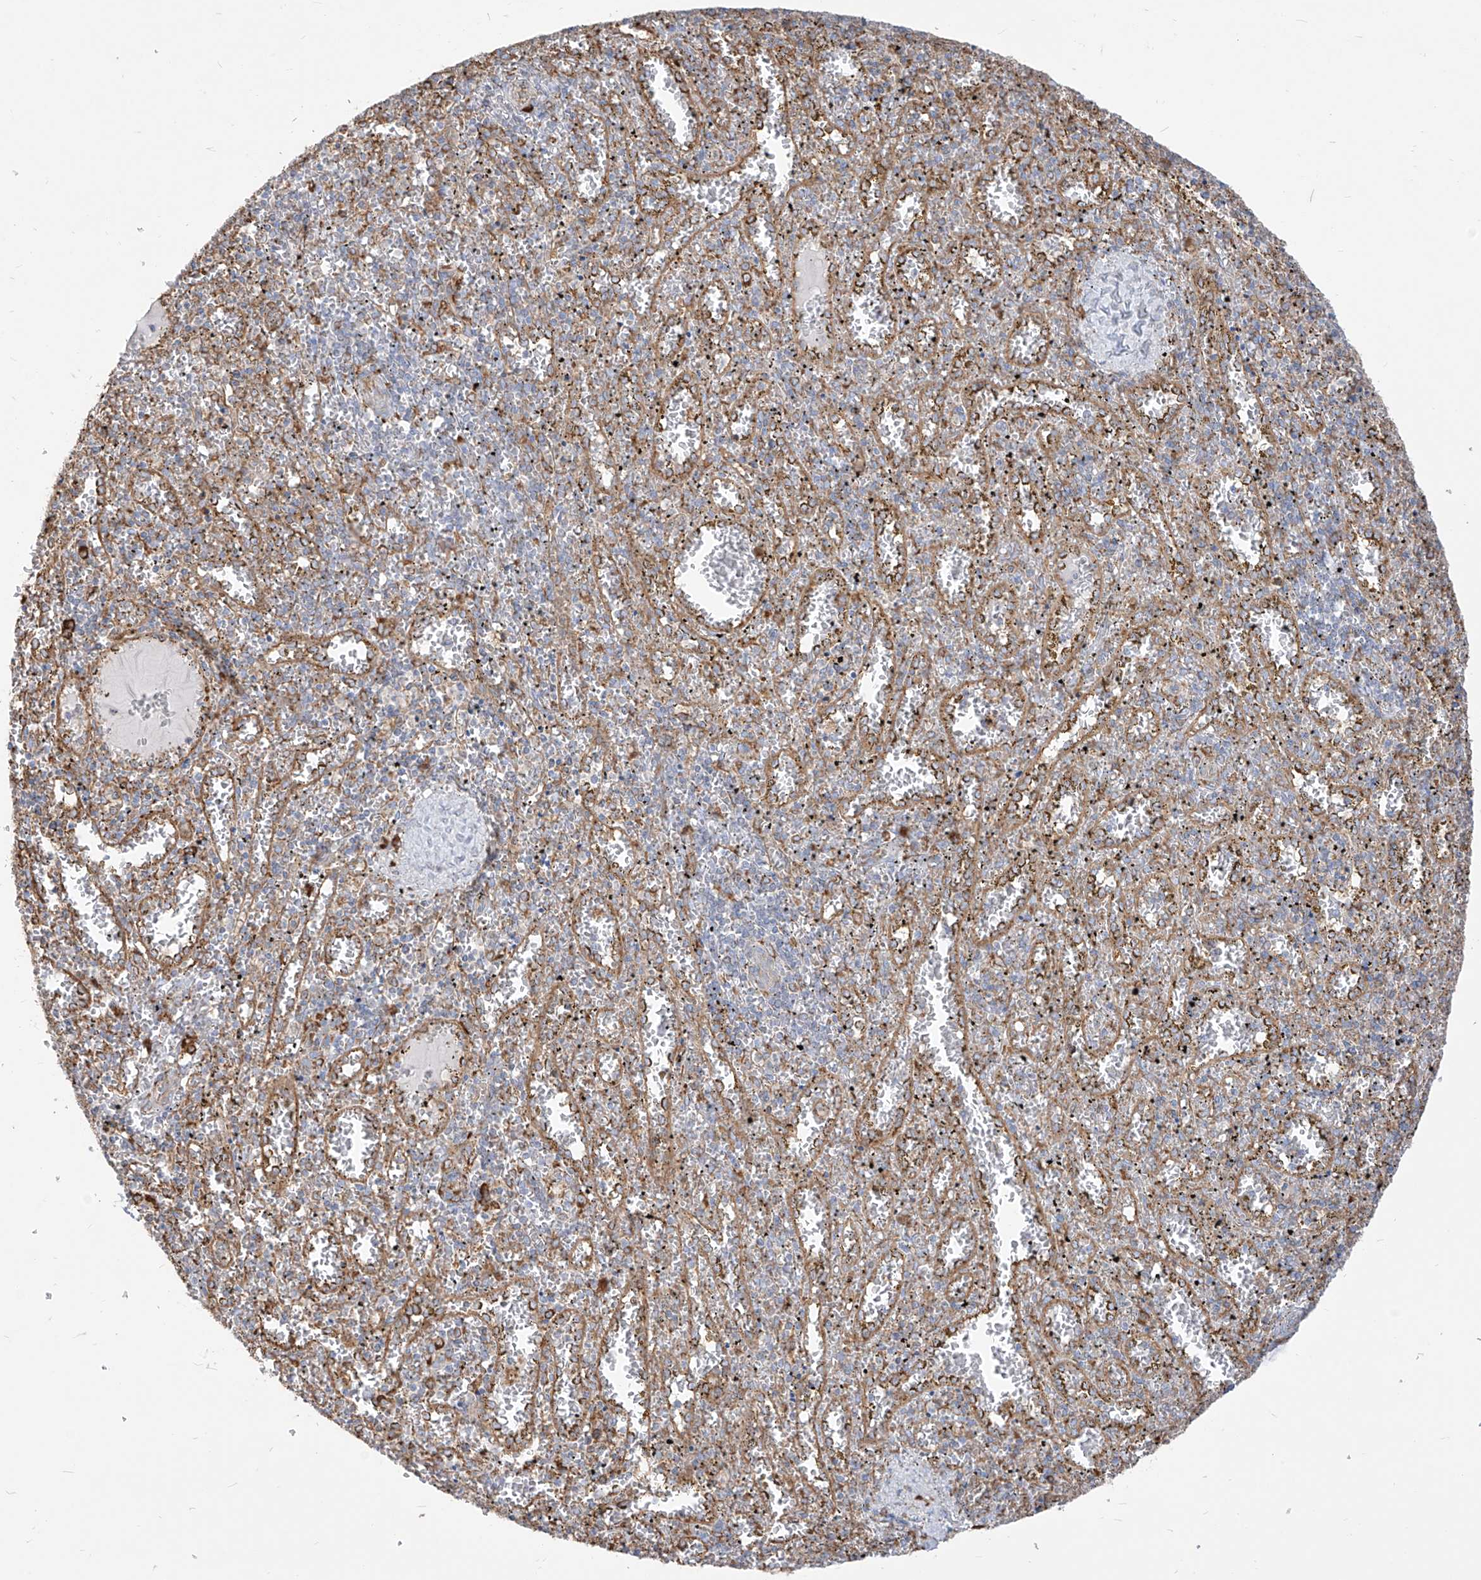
{"staining": {"intensity": "moderate", "quantity": "25%-75%", "location": "cytoplasmic/membranous"}, "tissue": "spleen", "cell_type": "Cells in red pulp", "image_type": "normal", "snomed": [{"axis": "morphology", "description": "Normal tissue, NOS"}, {"axis": "topography", "description": "Spleen"}], "caption": "Immunohistochemistry (IHC) image of unremarkable spleen: spleen stained using IHC shows medium levels of moderate protein expression localized specifically in the cytoplasmic/membranous of cells in red pulp, appearing as a cytoplasmic/membranous brown color.", "gene": "PDIA6", "patient": {"sex": "male", "age": 11}}